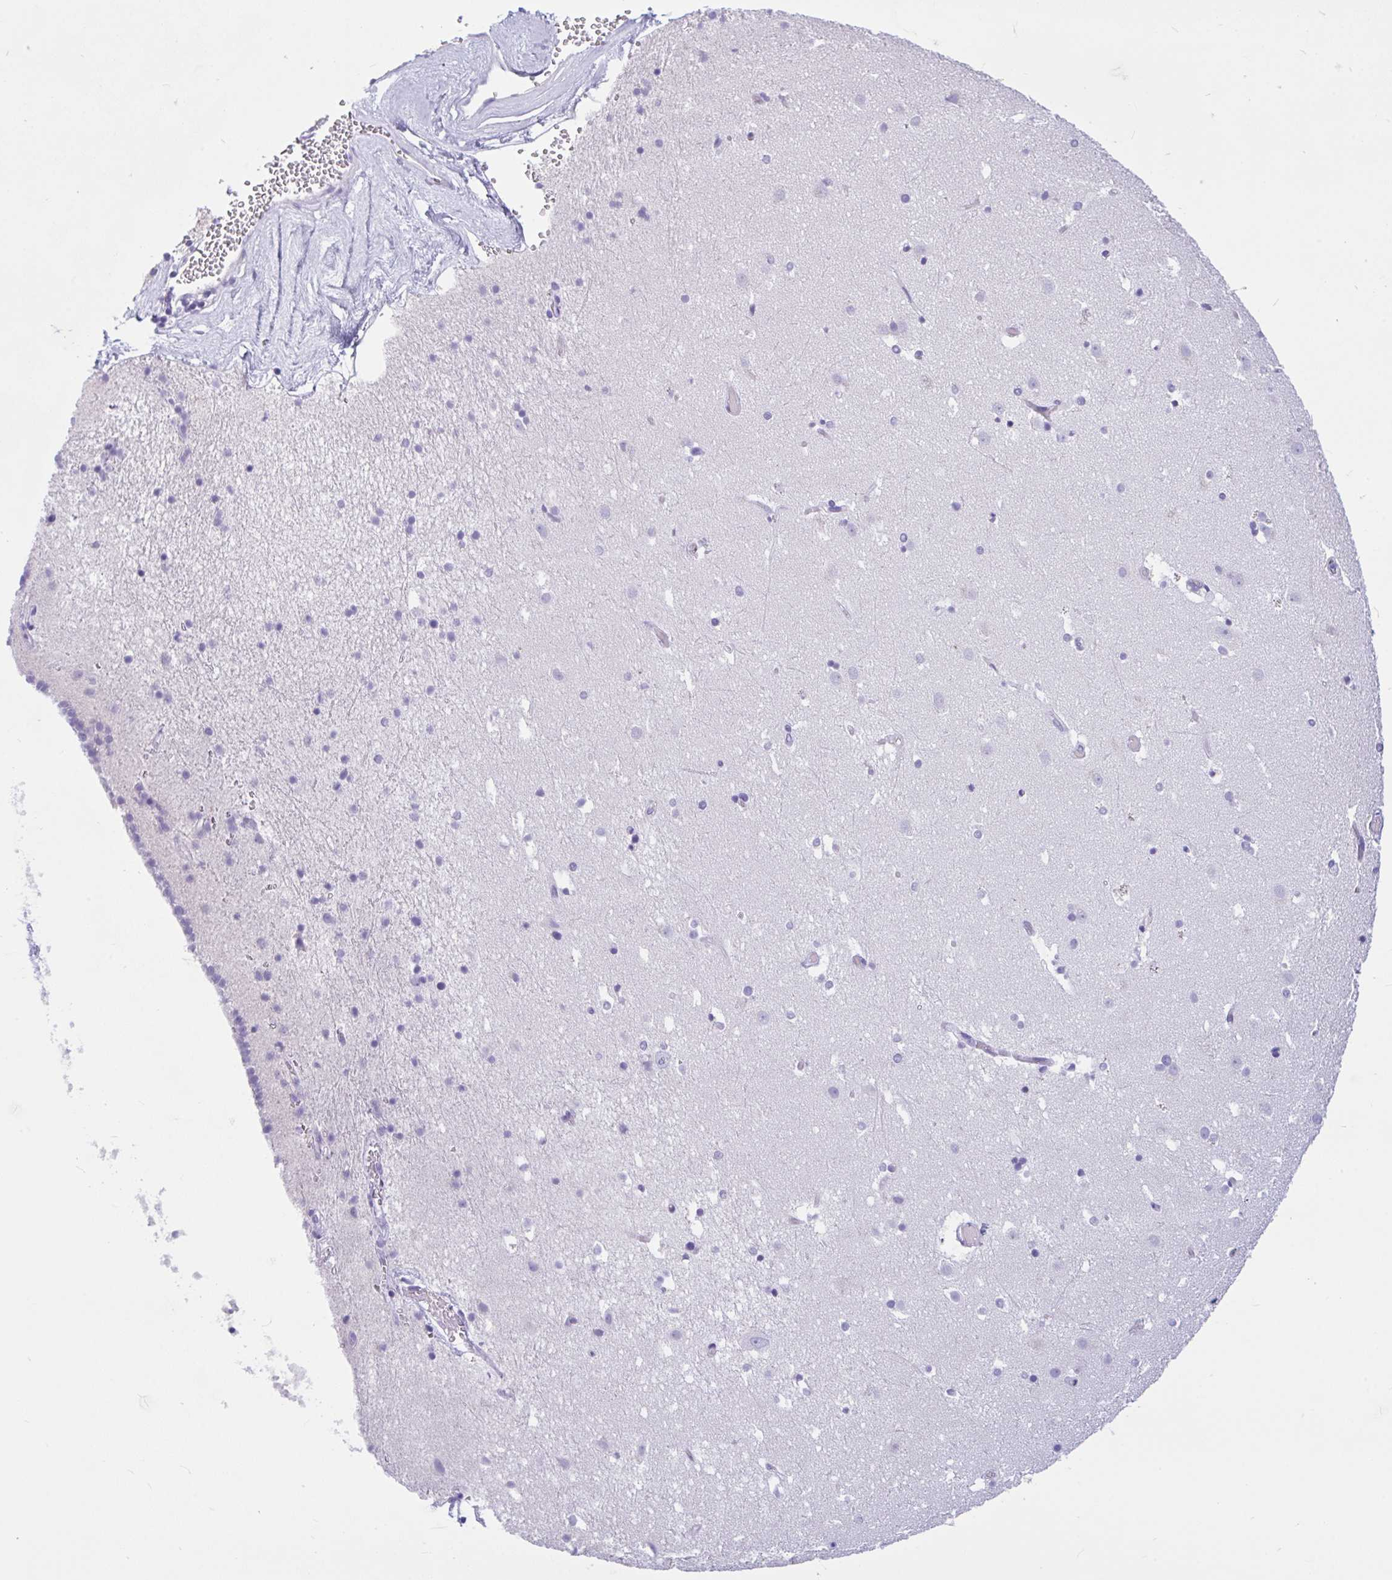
{"staining": {"intensity": "negative", "quantity": "none", "location": "none"}, "tissue": "caudate", "cell_type": "Glial cells", "image_type": "normal", "snomed": [{"axis": "morphology", "description": "Normal tissue, NOS"}, {"axis": "topography", "description": "Lateral ventricle wall"}], "caption": "This is an IHC photomicrograph of benign human caudate. There is no positivity in glial cells.", "gene": "ZNF319", "patient": {"sex": "male", "age": 37}}